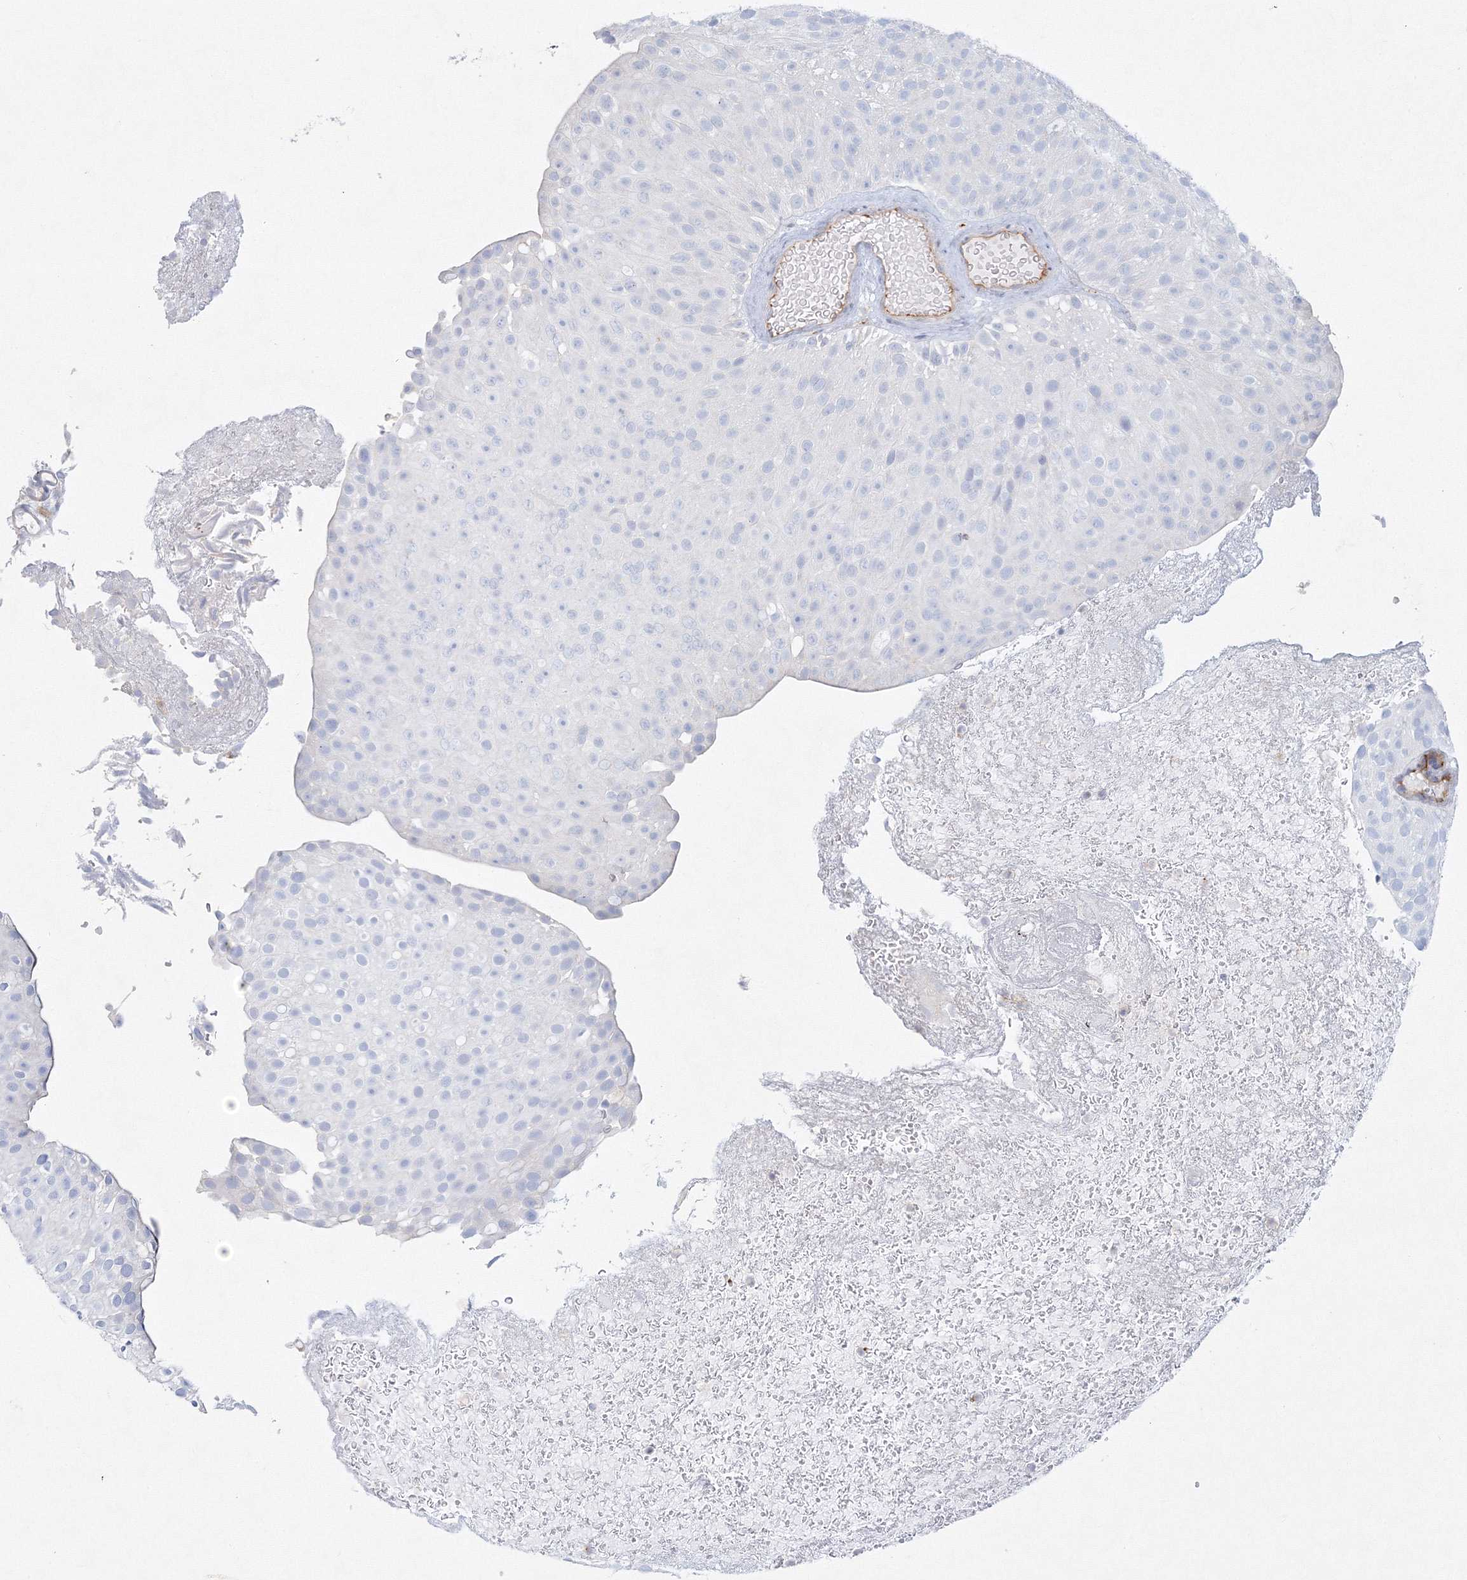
{"staining": {"intensity": "negative", "quantity": "none", "location": "none"}, "tissue": "urothelial cancer", "cell_type": "Tumor cells", "image_type": "cancer", "snomed": [{"axis": "morphology", "description": "Urothelial carcinoma, Low grade"}, {"axis": "topography", "description": "Urinary bladder"}], "caption": "IHC of human urothelial carcinoma (low-grade) reveals no positivity in tumor cells. (DAB (3,3'-diaminobenzidine) immunohistochemistry (IHC) visualized using brightfield microscopy, high magnification).", "gene": "DNAH1", "patient": {"sex": "male", "age": 78}}